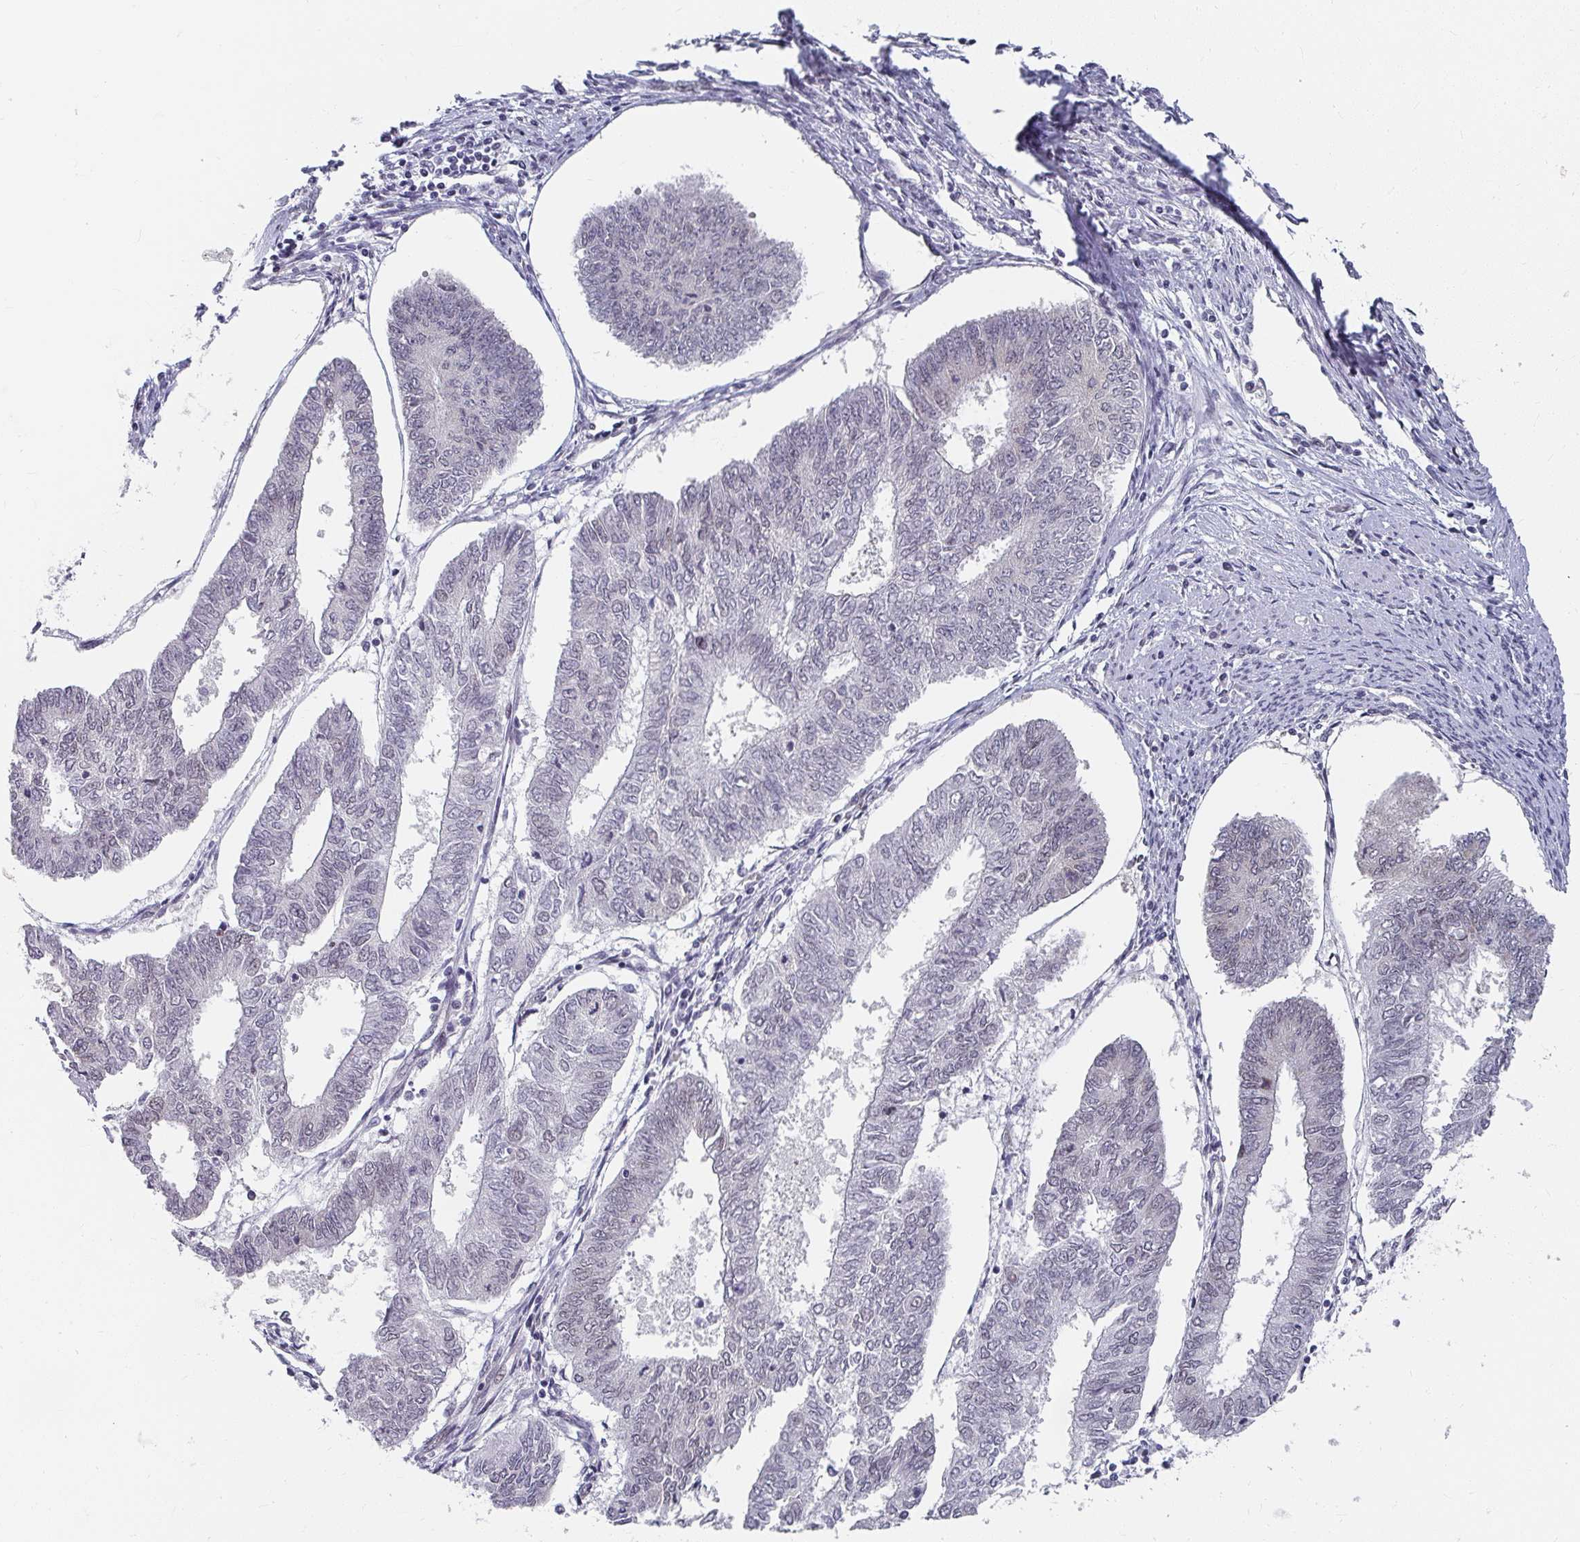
{"staining": {"intensity": "negative", "quantity": "none", "location": "none"}, "tissue": "endometrial cancer", "cell_type": "Tumor cells", "image_type": "cancer", "snomed": [{"axis": "morphology", "description": "Adenocarcinoma, NOS"}, {"axis": "topography", "description": "Endometrium"}], "caption": "Immunohistochemistry (IHC) micrograph of endometrial cancer (adenocarcinoma) stained for a protein (brown), which displays no expression in tumor cells.", "gene": "SYNCRIP", "patient": {"sex": "female", "age": 68}}